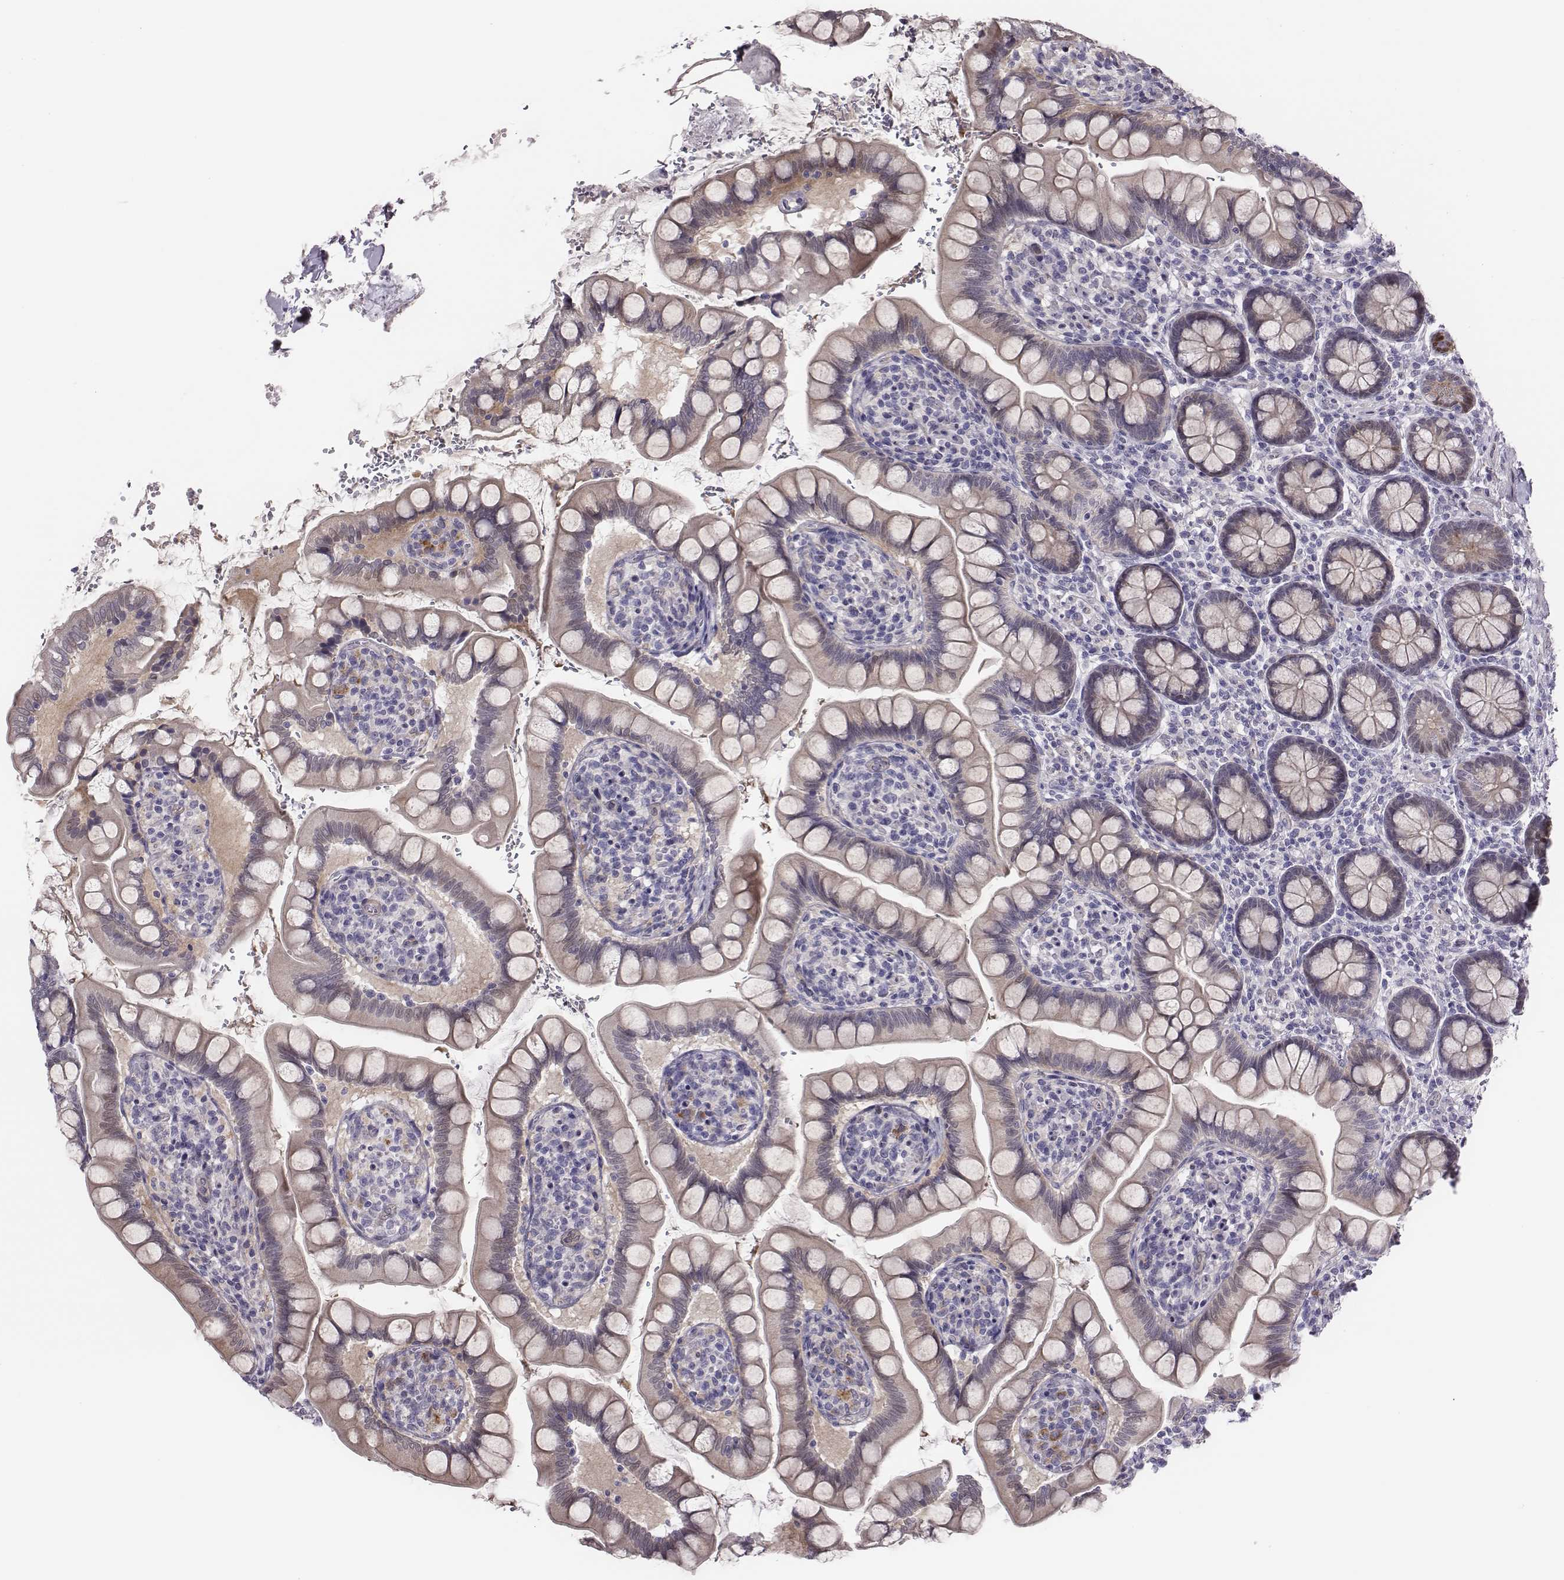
{"staining": {"intensity": "moderate", "quantity": "<25%", "location": "cytoplasmic/membranous,nuclear"}, "tissue": "small intestine", "cell_type": "Glandular cells", "image_type": "normal", "snomed": [{"axis": "morphology", "description": "Normal tissue, NOS"}, {"axis": "topography", "description": "Small intestine"}], "caption": "DAB immunohistochemical staining of benign human small intestine reveals moderate cytoplasmic/membranous,nuclear protein positivity in about <25% of glandular cells.", "gene": "SCML2", "patient": {"sex": "female", "age": 56}}